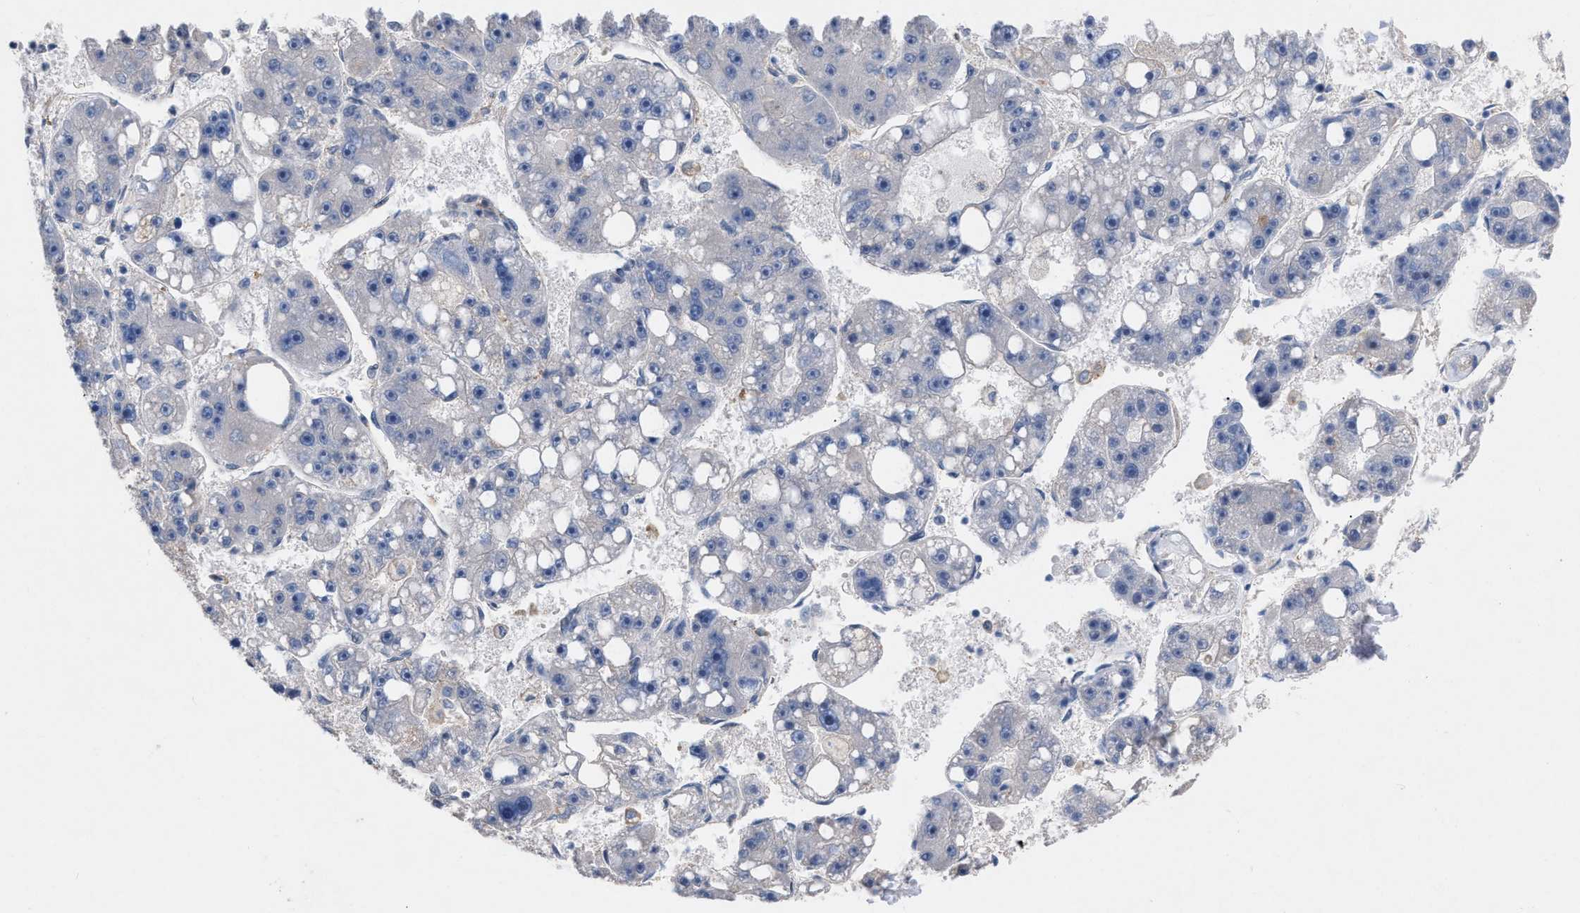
{"staining": {"intensity": "negative", "quantity": "none", "location": "none"}, "tissue": "liver cancer", "cell_type": "Tumor cells", "image_type": "cancer", "snomed": [{"axis": "morphology", "description": "Carcinoma, Hepatocellular, NOS"}, {"axis": "topography", "description": "Liver"}], "caption": "Micrograph shows no significant protein staining in tumor cells of liver cancer.", "gene": "TMEM131", "patient": {"sex": "female", "age": 61}}